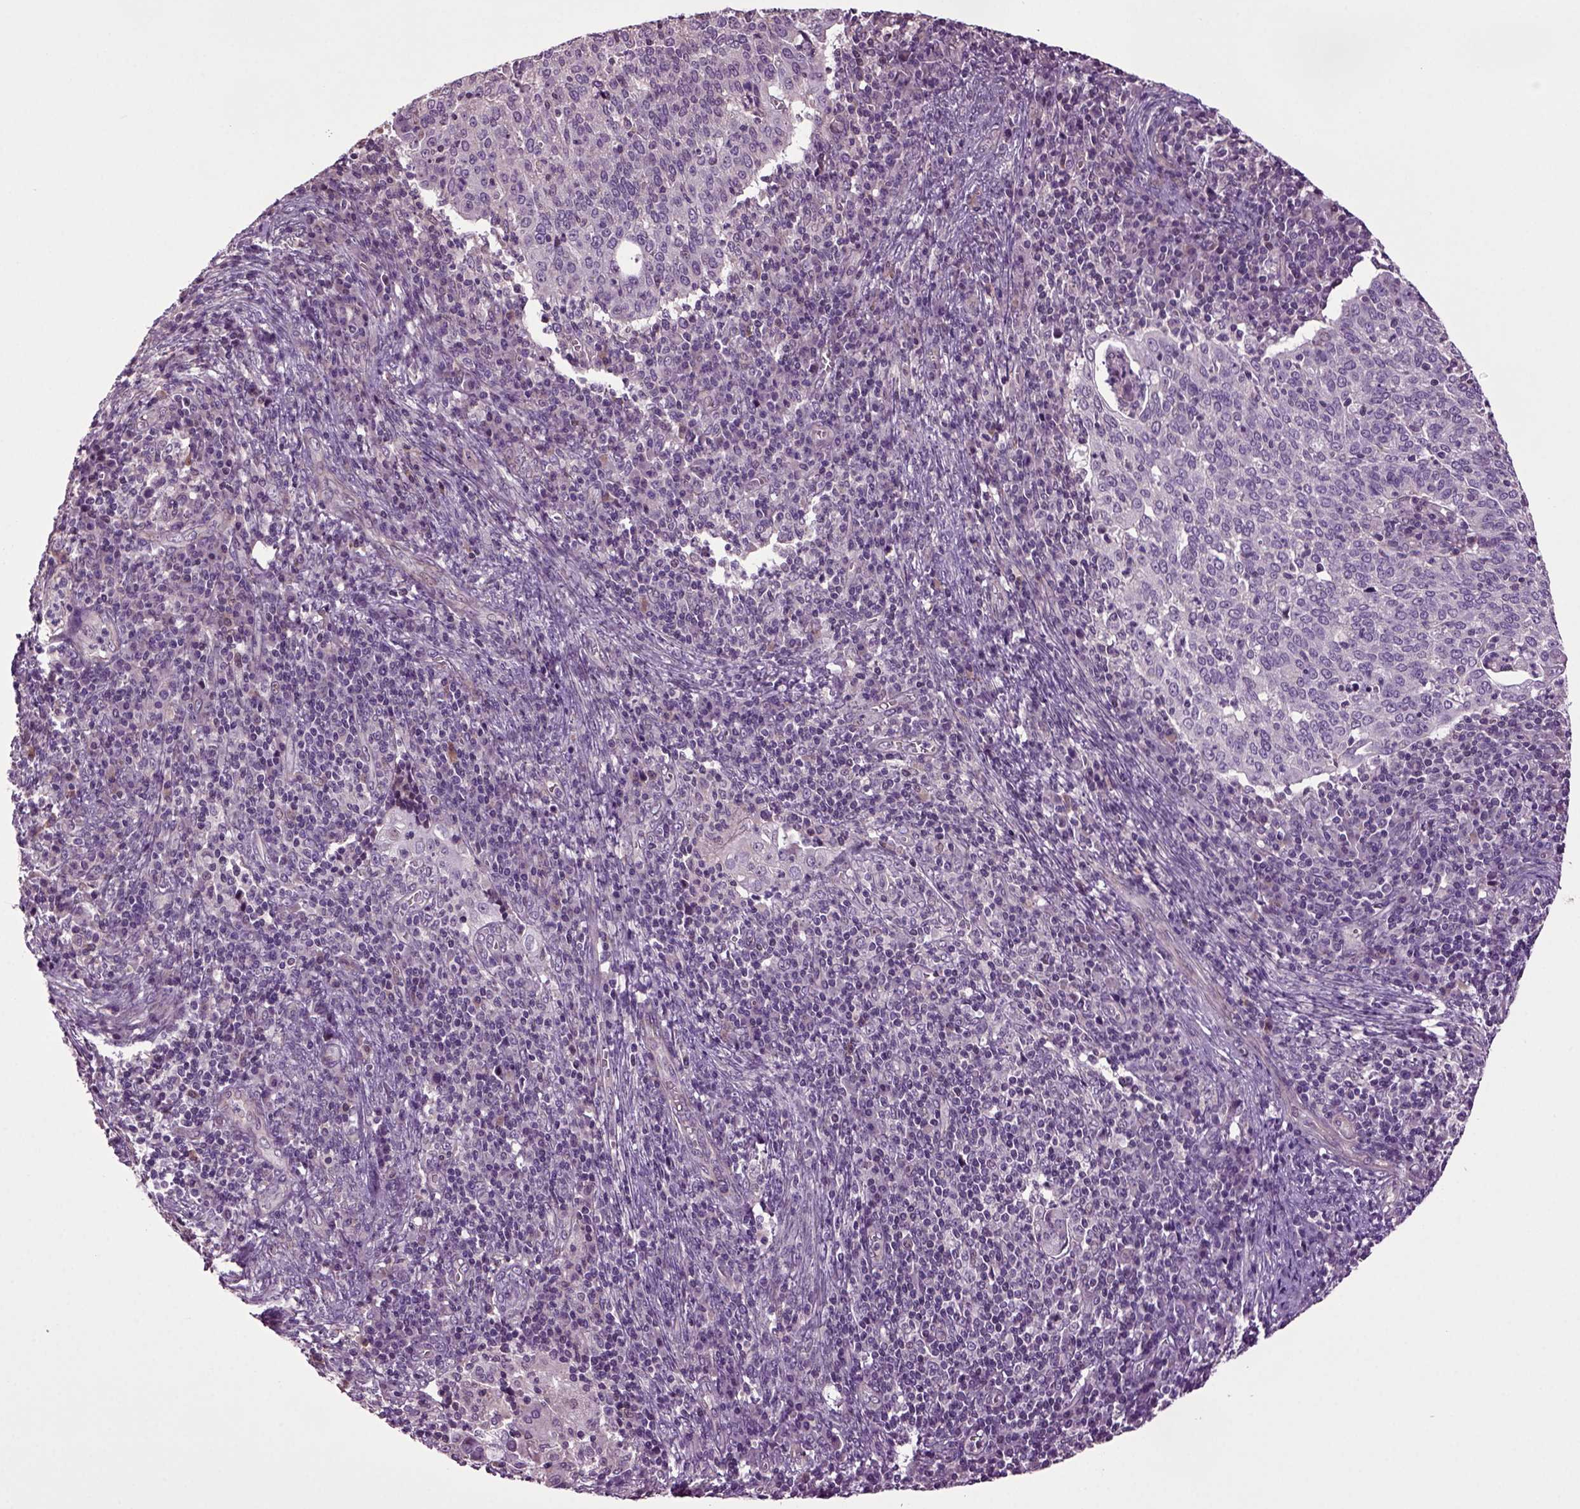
{"staining": {"intensity": "negative", "quantity": "none", "location": "none"}, "tissue": "cervical cancer", "cell_type": "Tumor cells", "image_type": "cancer", "snomed": [{"axis": "morphology", "description": "Squamous cell carcinoma, NOS"}, {"axis": "topography", "description": "Cervix"}], "caption": "An immunohistochemistry micrograph of squamous cell carcinoma (cervical) is shown. There is no staining in tumor cells of squamous cell carcinoma (cervical). (DAB (3,3'-diaminobenzidine) immunohistochemistry (IHC), high magnification).", "gene": "HAGHL", "patient": {"sex": "female", "age": 39}}